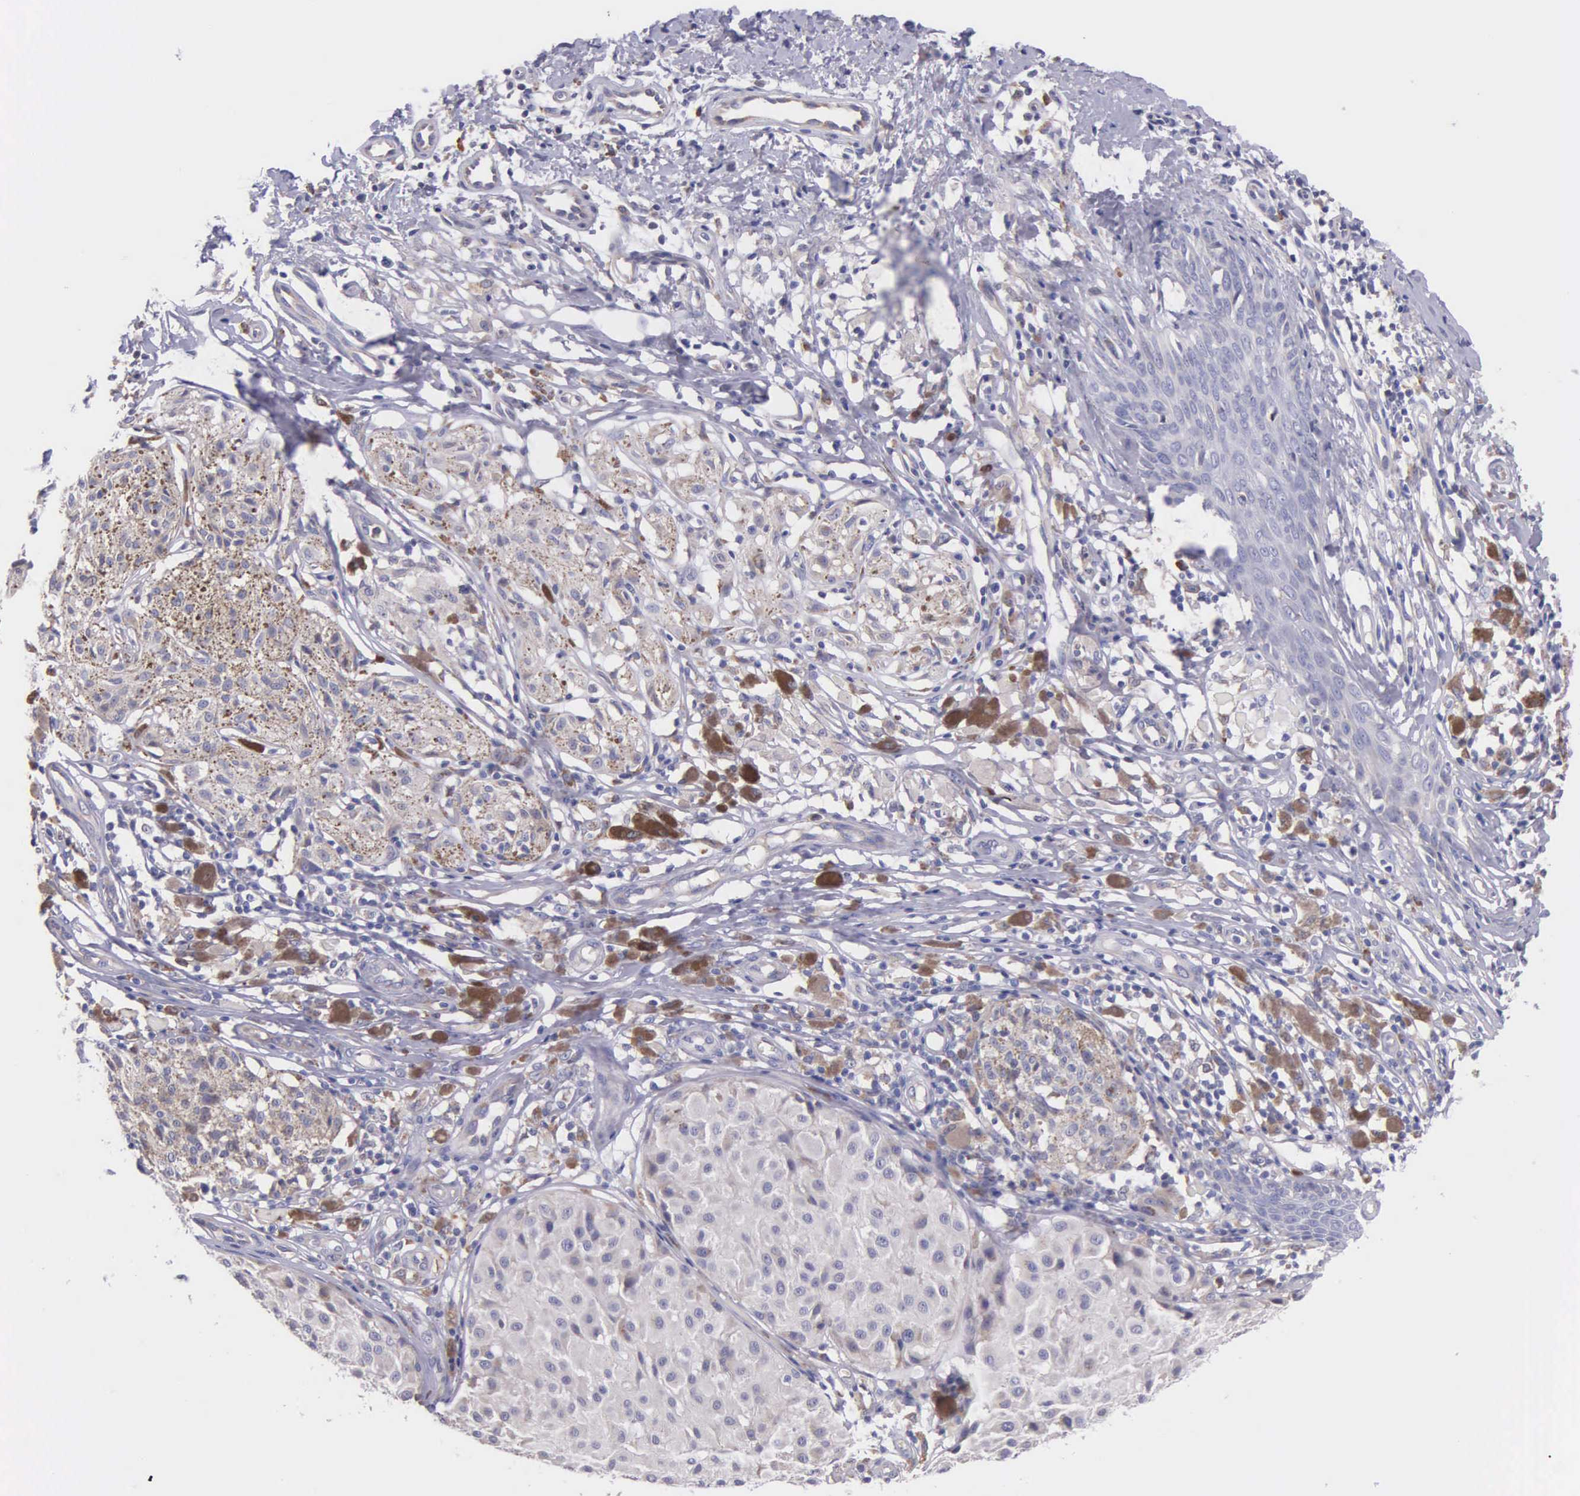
{"staining": {"intensity": "weak", "quantity": "25%-75%", "location": "cytoplasmic/membranous"}, "tissue": "melanoma", "cell_type": "Tumor cells", "image_type": "cancer", "snomed": [{"axis": "morphology", "description": "Malignant melanoma, NOS"}, {"axis": "topography", "description": "Skin"}], "caption": "Human malignant melanoma stained with a protein marker demonstrates weak staining in tumor cells.", "gene": "ZC3H12B", "patient": {"sex": "male", "age": 36}}